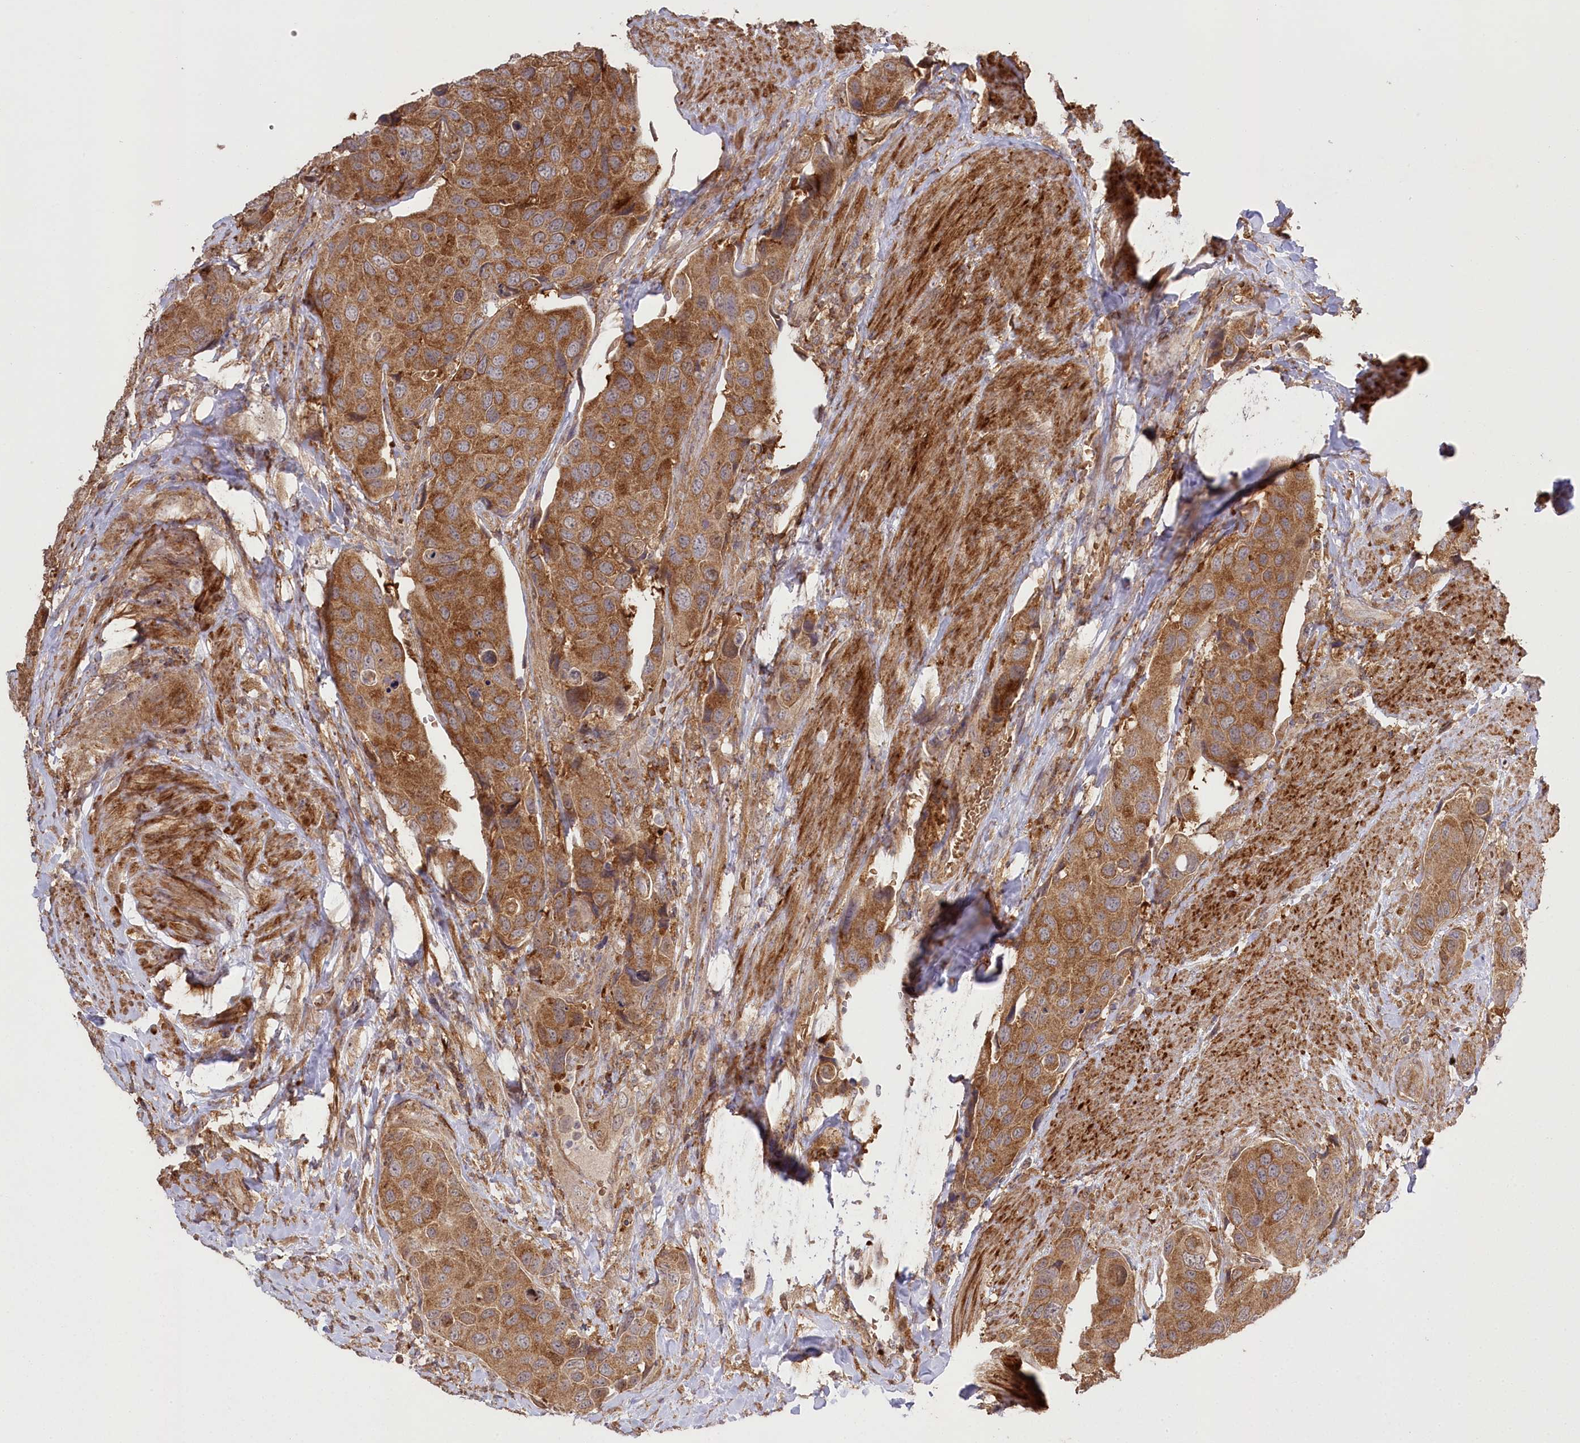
{"staining": {"intensity": "moderate", "quantity": ">75%", "location": "cytoplasmic/membranous"}, "tissue": "urothelial cancer", "cell_type": "Tumor cells", "image_type": "cancer", "snomed": [{"axis": "morphology", "description": "Urothelial carcinoma, High grade"}, {"axis": "topography", "description": "Urinary bladder"}], "caption": "Human urothelial cancer stained with a protein marker shows moderate staining in tumor cells.", "gene": "CCDC91", "patient": {"sex": "male", "age": 74}}